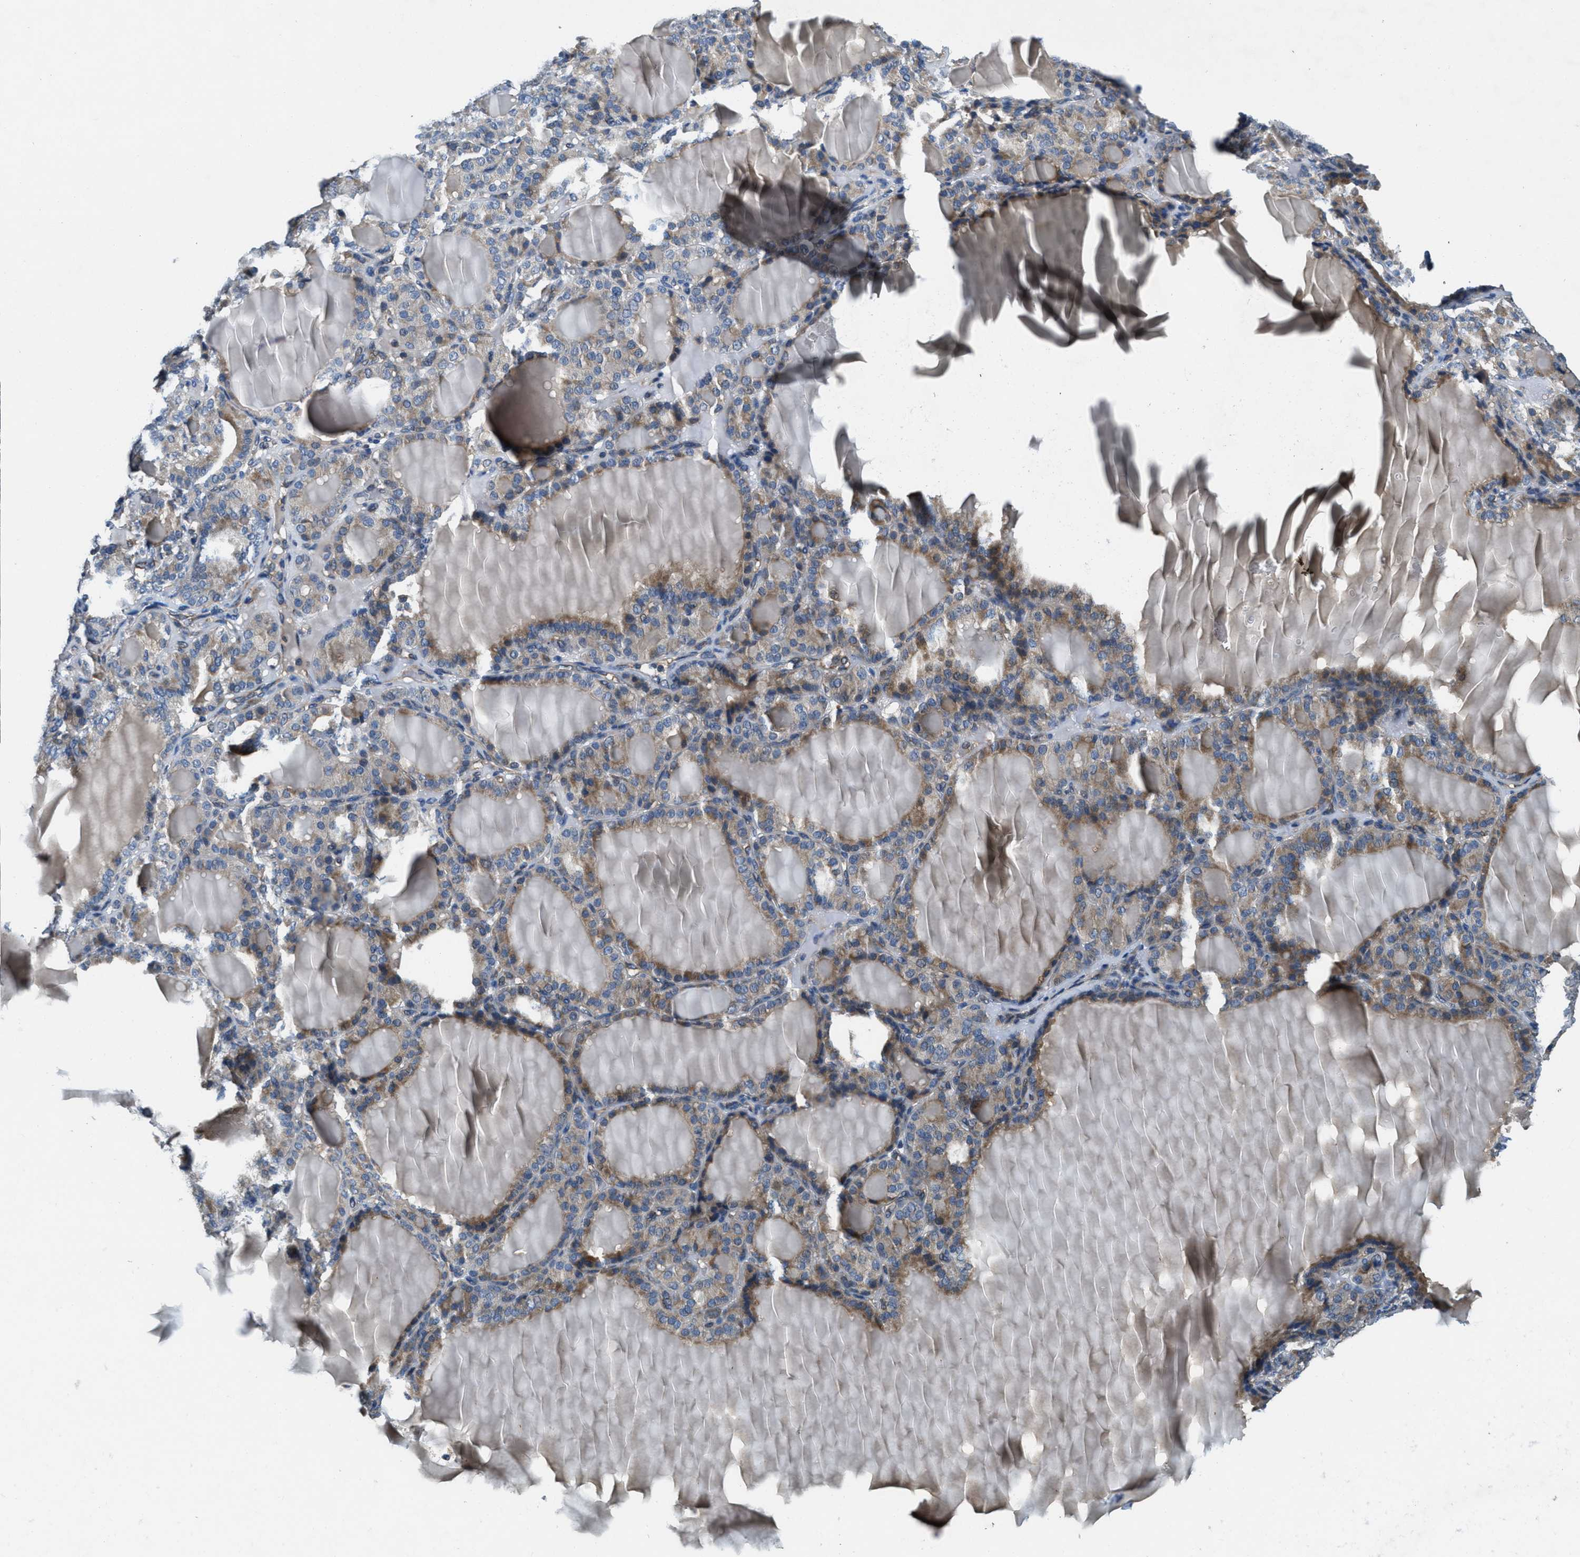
{"staining": {"intensity": "moderate", "quantity": ">75%", "location": "cytoplasmic/membranous"}, "tissue": "thyroid gland", "cell_type": "Glandular cells", "image_type": "normal", "snomed": [{"axis": "morphology", "description": "Normal tissue, NOS"}, {"axis": "topography", "description": "Thyroid gland"}], "caption": "Immunohistochemistry (IHC) image of unremarkable thyroid gland: thyroid gland stained using immunohistochemistry (IHC) exhibits medium levels of moderate protein expression localized specifically in the cytoplasmic/membranous of glandular cells, appearing as a cytoplasmic/membranous brown color.", "gene": "DGKE", "patient": {"sex": "female", "age": 28}}